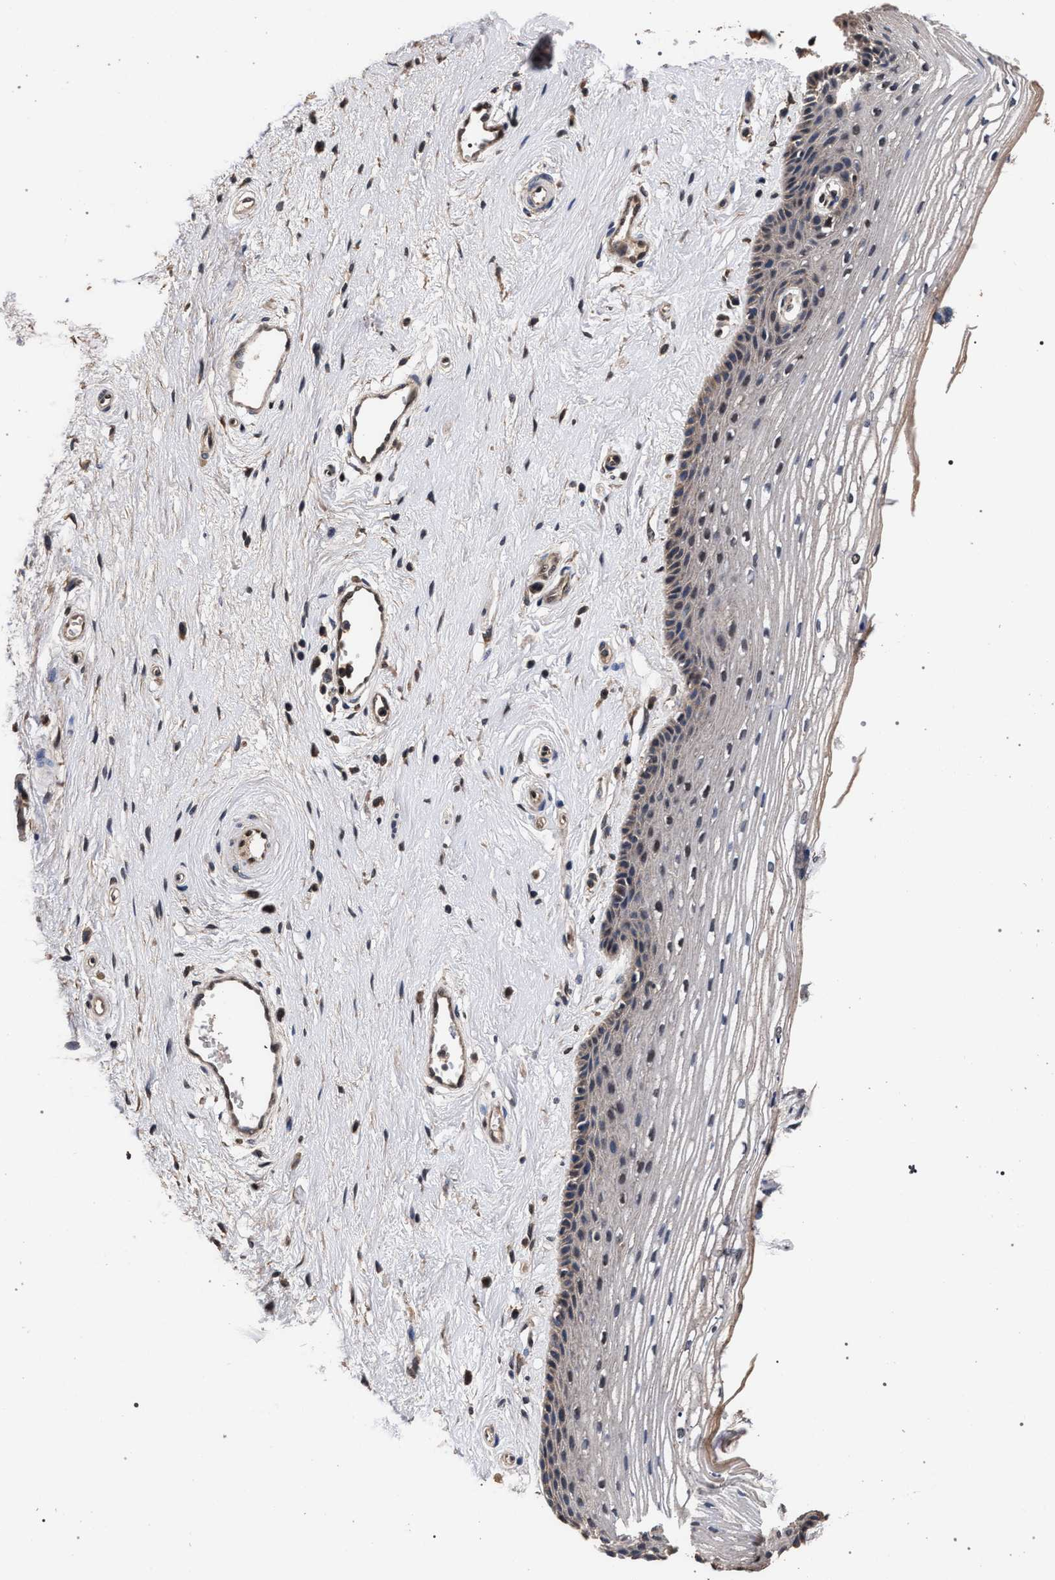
{"staining": {"intensity": "weak", "quantity": "25%-75%", "location": "cytoplasmic/membranous"}, "tissue": "vagina", "cell_type": "Squamous epithelial cells", "image_type": "normal", "snomed": [{"axis": "morphology", "description": "Normal tissue, NOS"}, {"axis": "topography", "description": "Vagina"}], "caption": "Immunohistochemical staining of unremarkable human vagina demonstrates weak cytoplasmic/membranous protein positivity in approximately 25%-75% of squamous epithelial cells. (brown staining indicates protein expression, while blue staining denotes nuclei).", "gene": "ACOX1", "patient": {"sex": "female", "age": 46}}